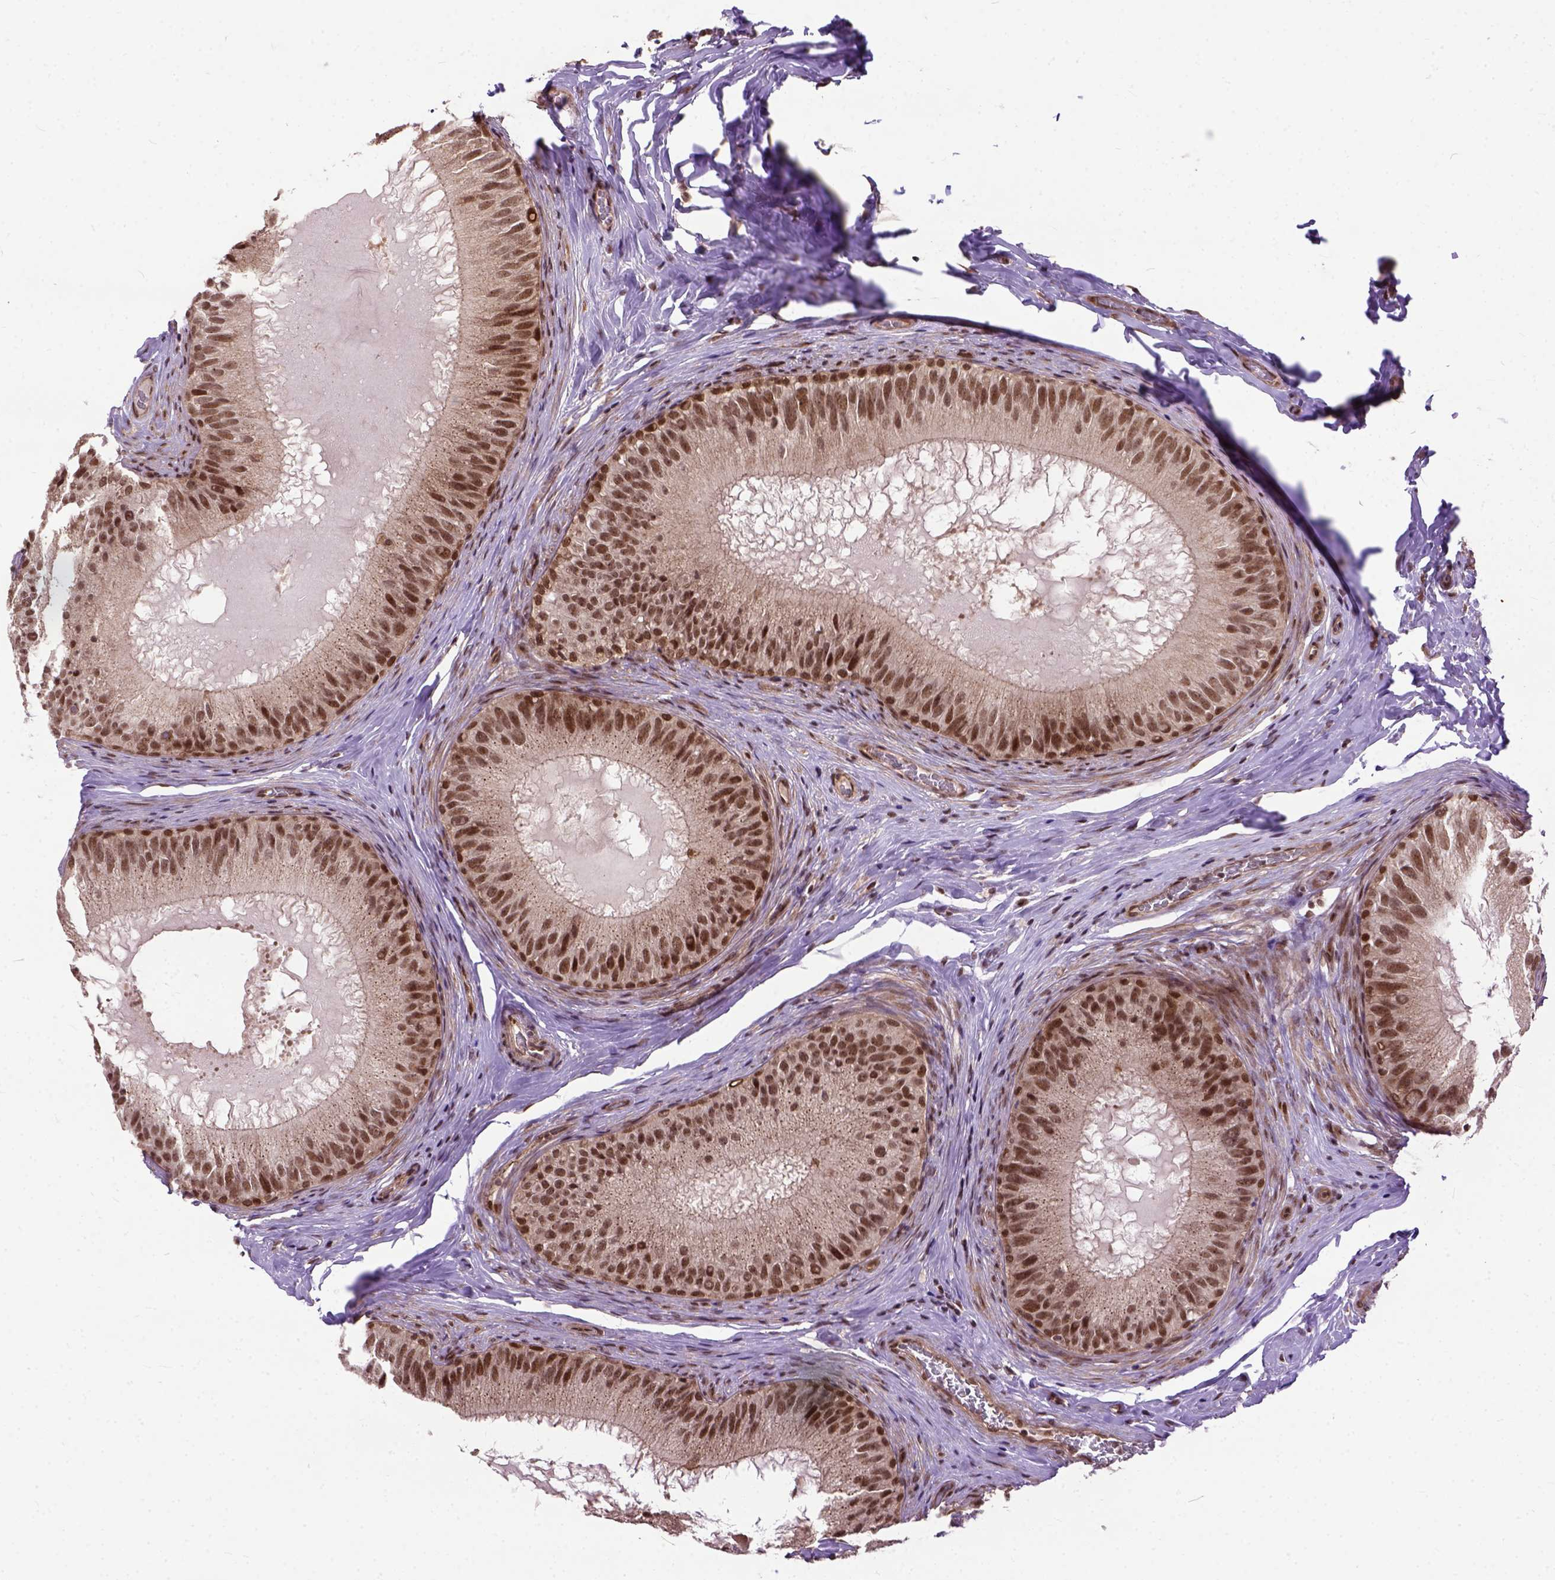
{"staining": {"intensity": "strong", "quantity": ">75%", "location": "nuclear"}, "tissue": "epididymis", "cell_type": "Glandular cells", "image_type": "normal", "snomed": [{"axis": "morphology", "description": "Normal tissue, NOS"}, {"axis": "topography", "description": "Epididymis"}], "caption": "A brown stain shows strong nuclear staining of a protein in glandular cells of benign human epididymis.", "gene": "ZNF630", "patient": {"sex": "male", "age": 34}}